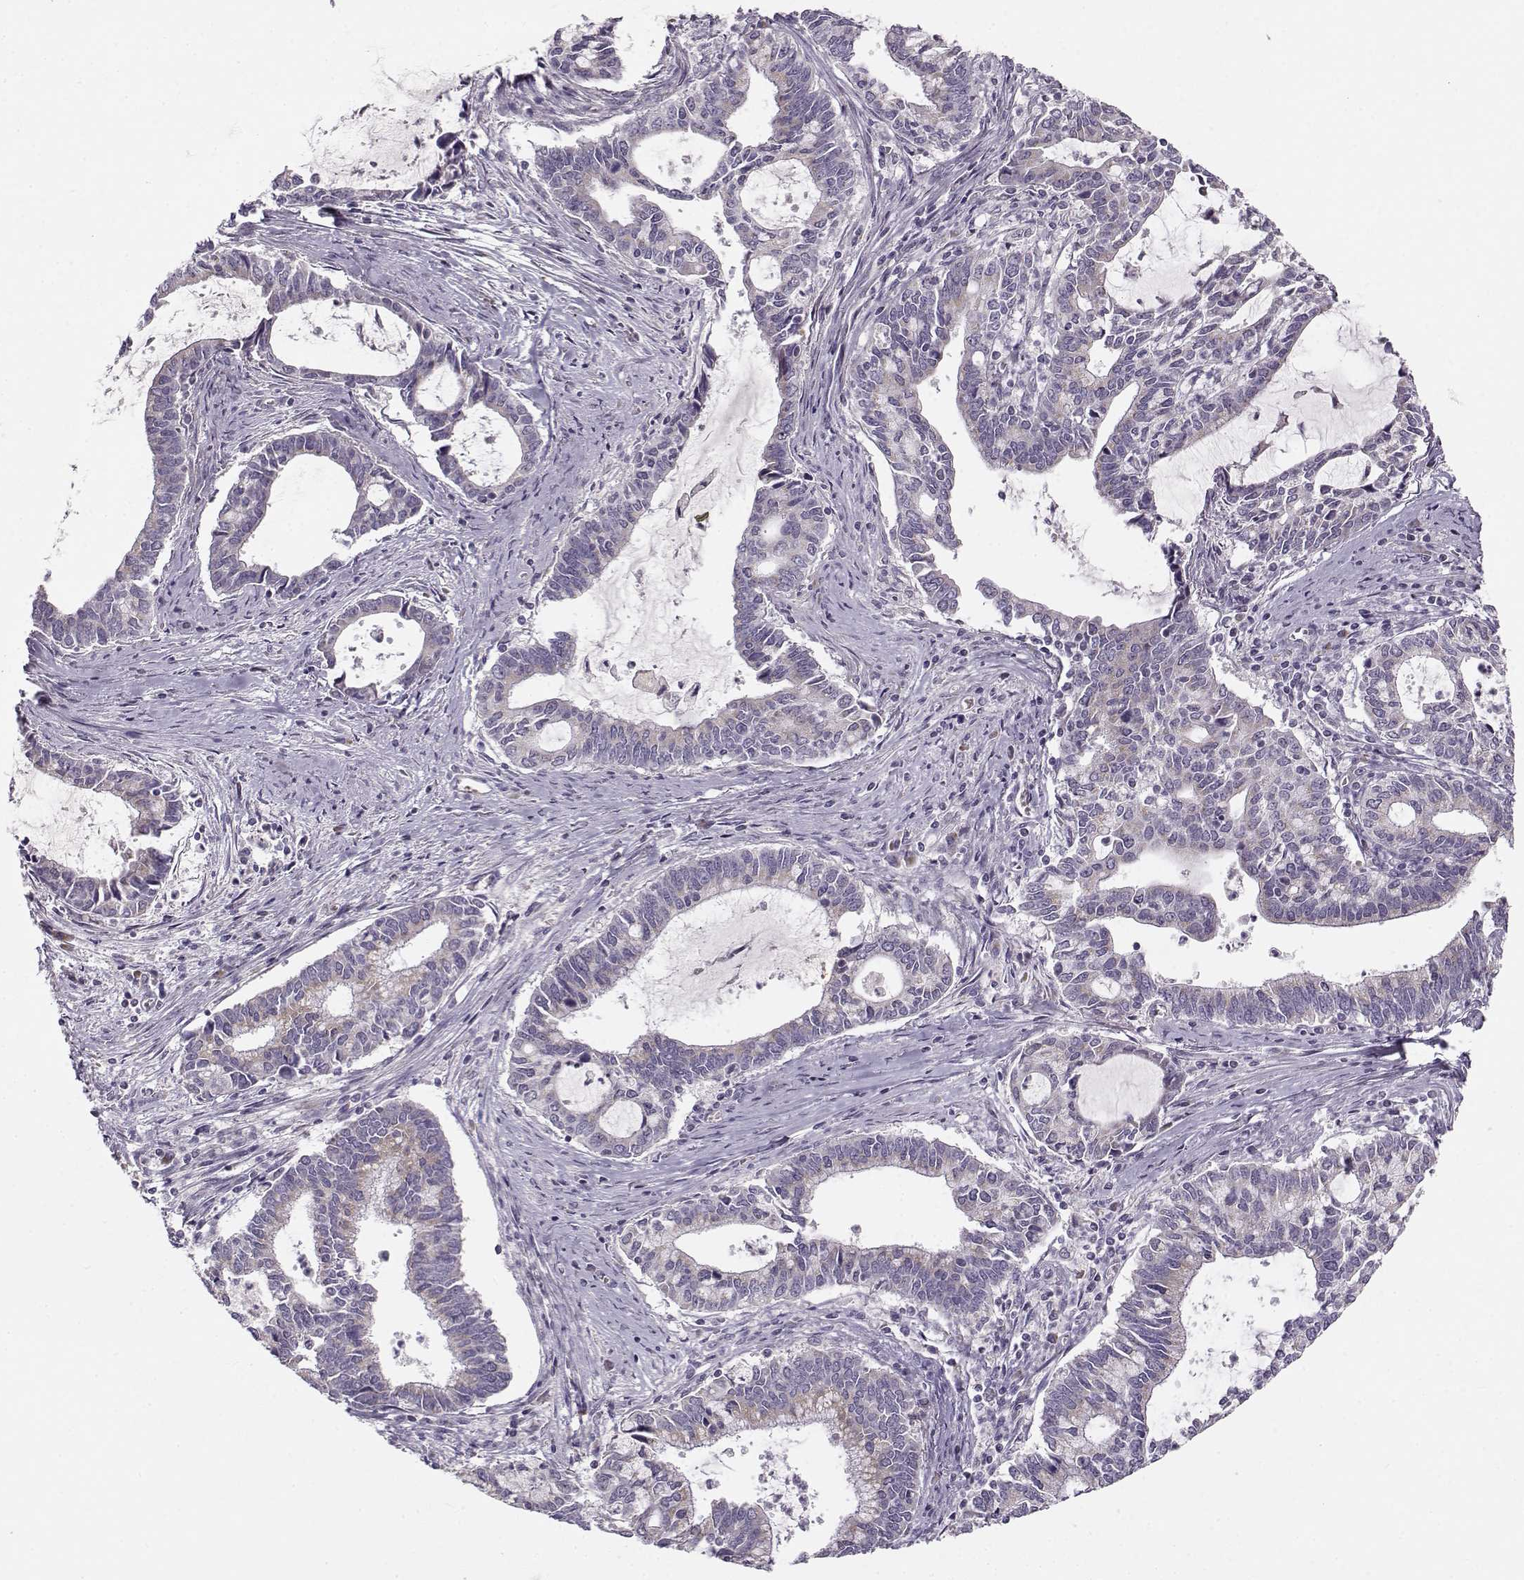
{"staining": {"intensity": "weak", "quantity": "25%-75%", "location": "cytoplasmic/membranous"}, "tissue": "cervical cancer", "cell_type": "Tumor cells", "image_type": "cancer", "snomed": [{"axis": "morphology", "description": "Adenocarcinoma, NOS"}, {"axis": "topography", "description": "Cervix"}], "caption": "Tumor cells demonstrate low levels of weak cytoplasmic/membranous staining in approximately 25%-75% of cells in human cervical adenocarcinoma.", "gene": "SLC4A5", "patient": {"sex": "female", "age": 42}}